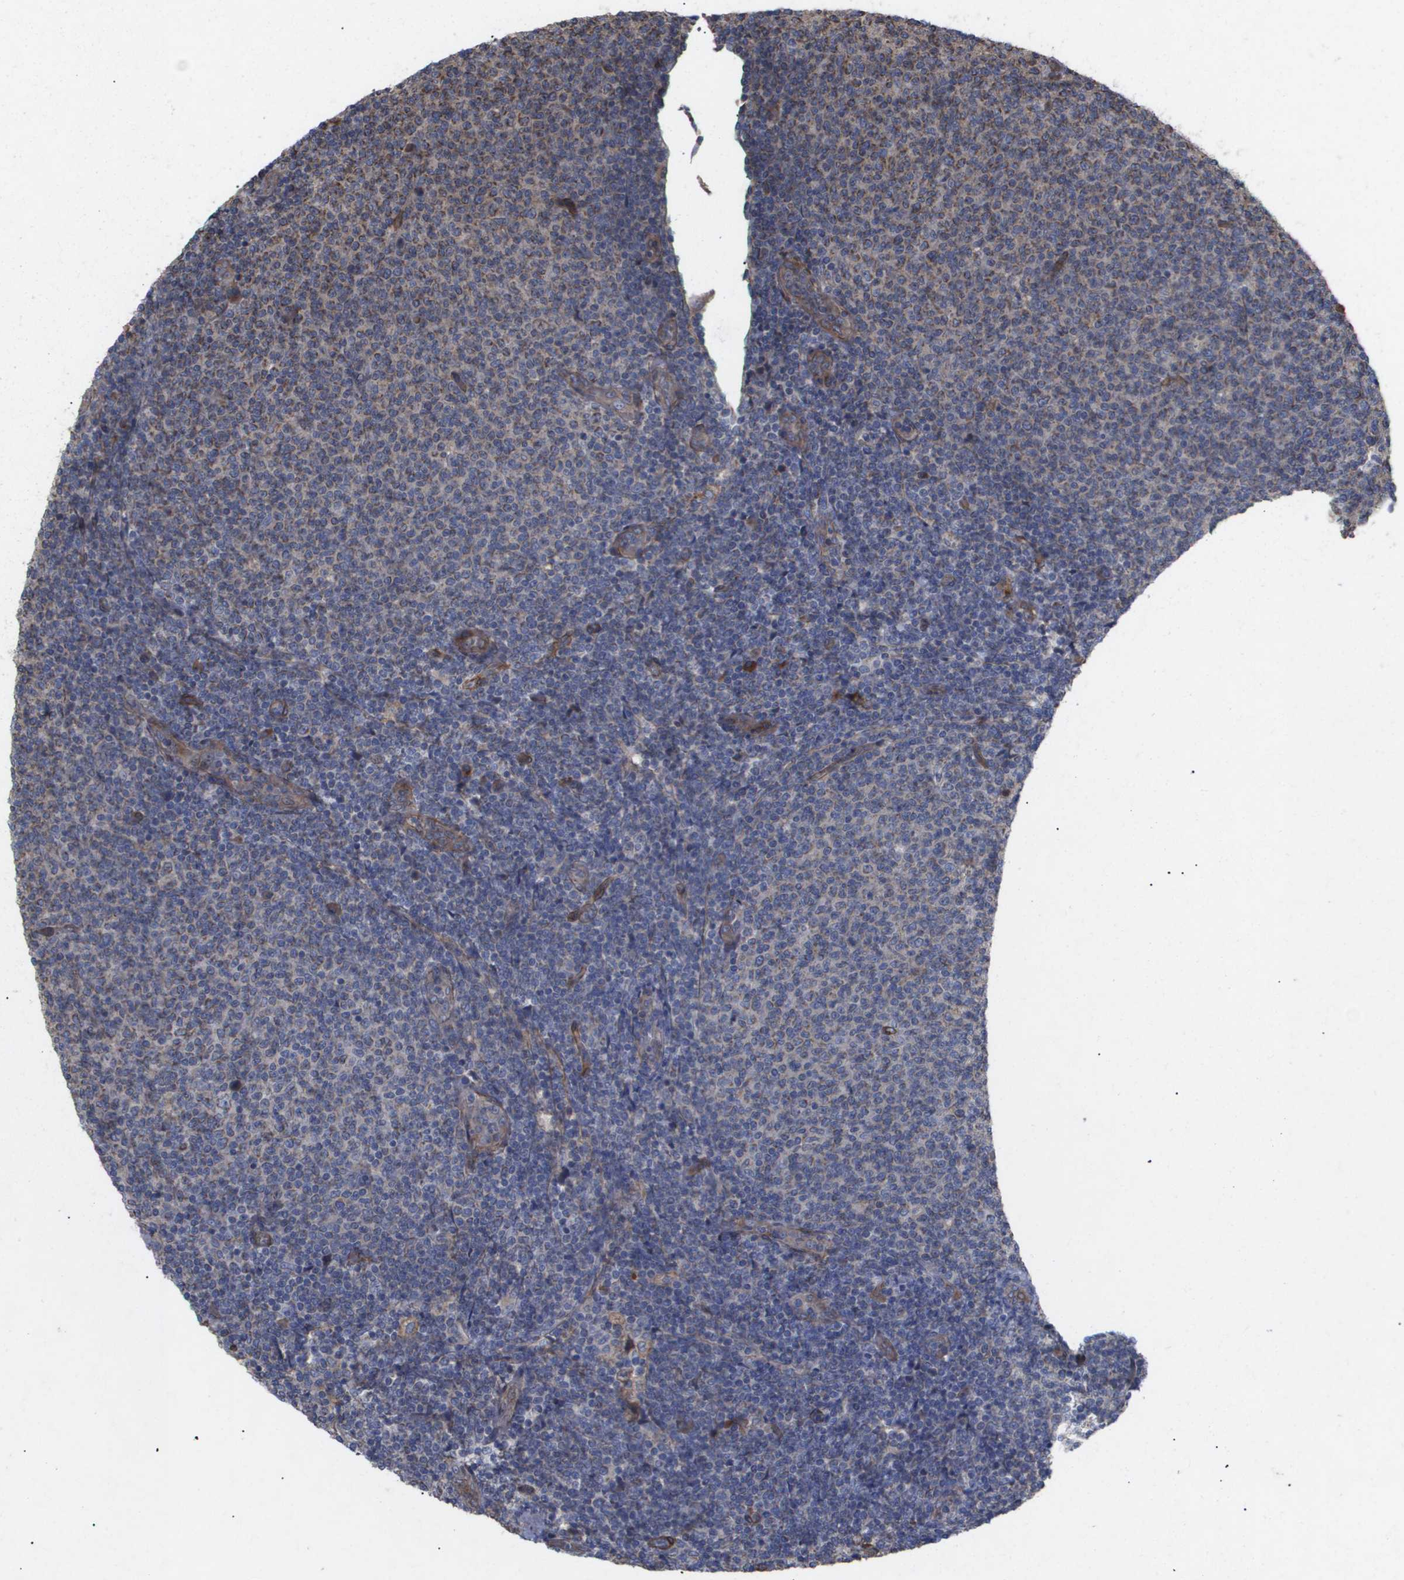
{"staining": {"intensity": "weak", "quantity": "<25%", "location": "cytoplasmic/membranous"}, "tissue": "lymphoma", "cell_type": "Tumor cells", "image_type": "cancer", "snomed": [{"axis": "morphology", "description": "Malignant lymphoma, non-Hodgkin's type, Low grade"}, {"axis": "topography", "description": "Lymph node"}], "caption": "The photomicrograph demonstrates no significant positivity in tumor cells of lymphoma.", "gene": "TNS1", "patient": {"sex": "male", "age": 66}}